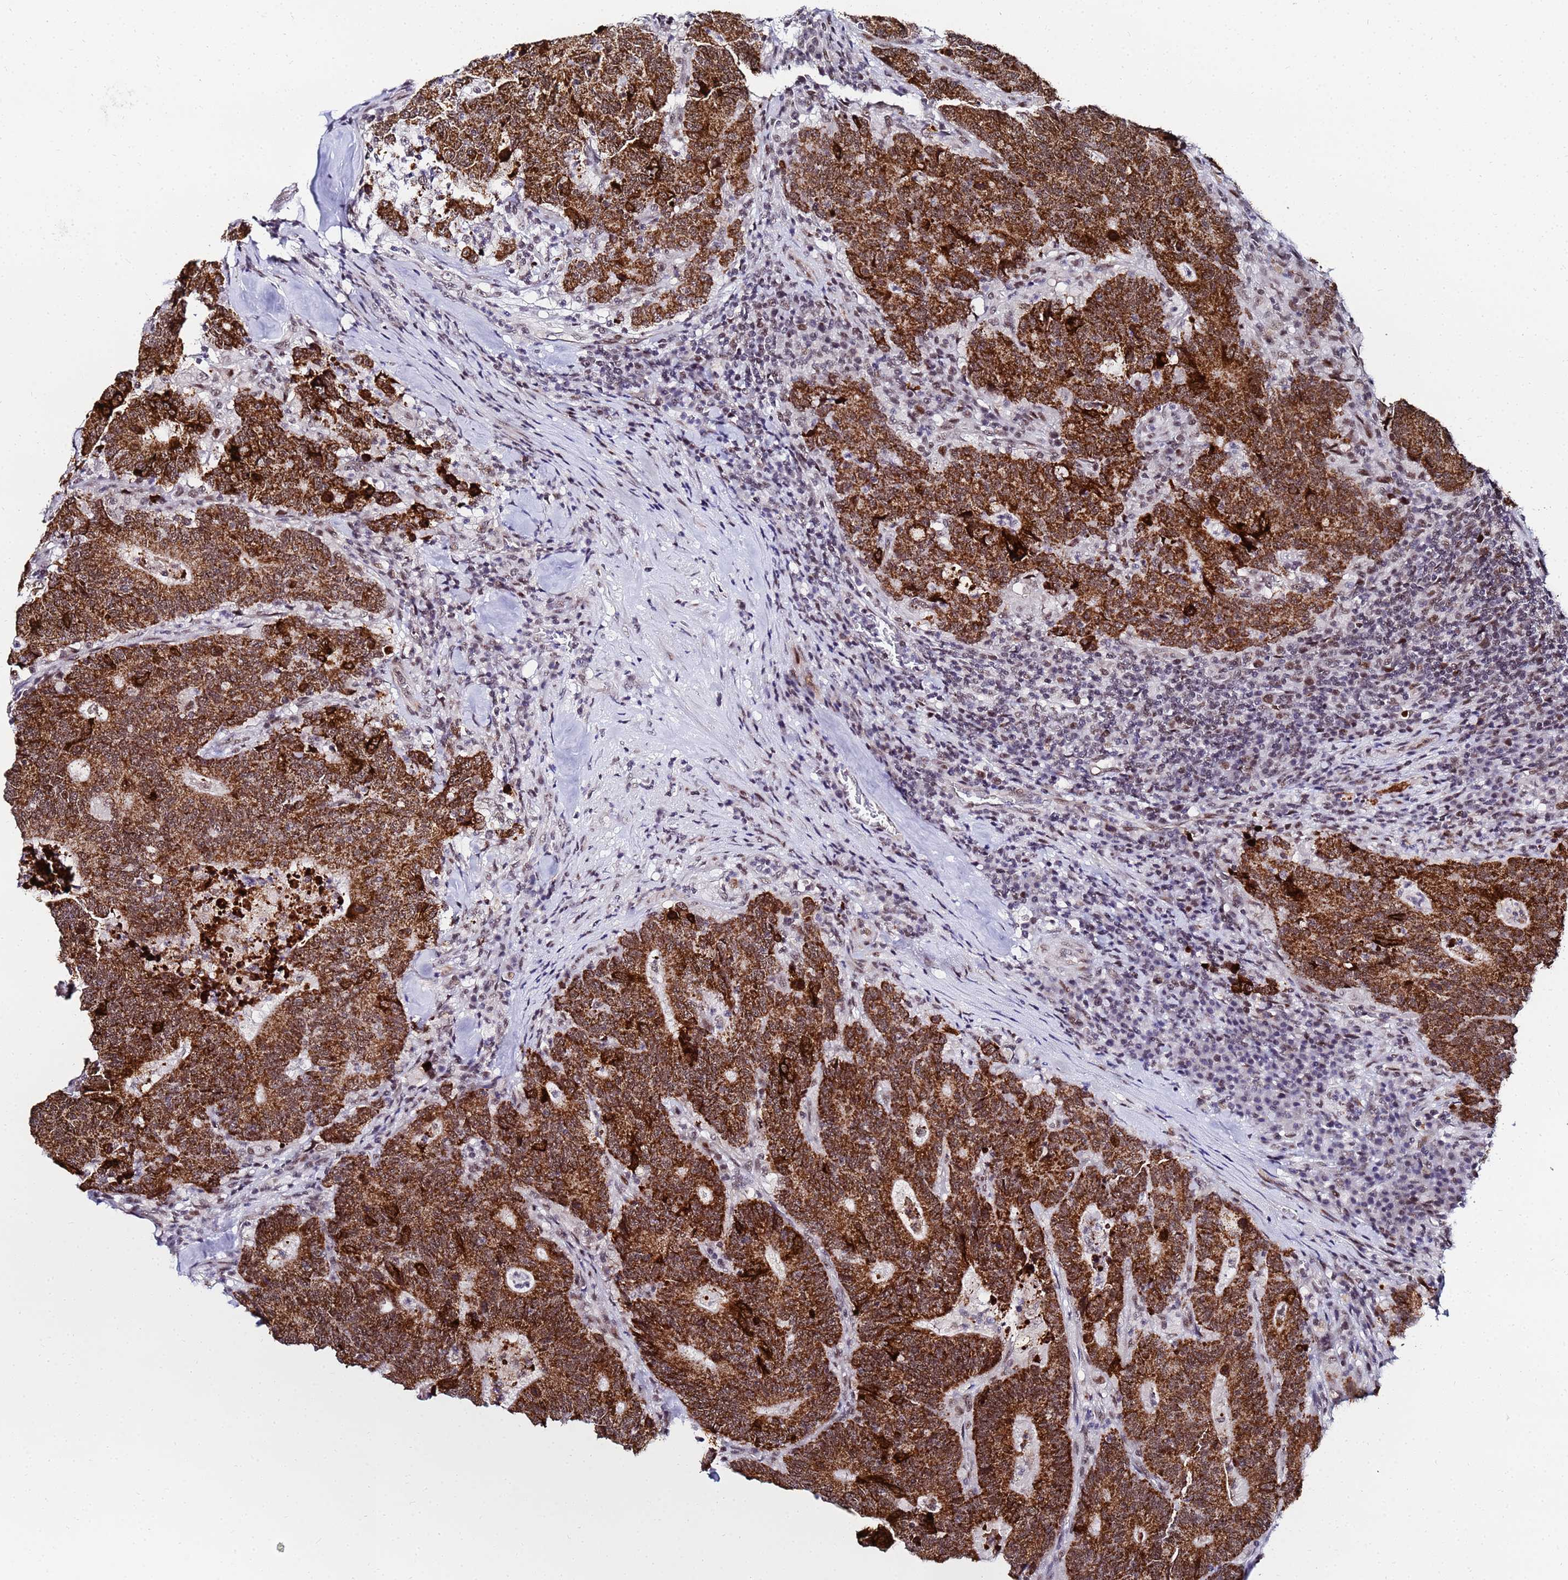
{"staining": {"intensity": "strong", "quantity": ">75%", "location": "cytoplasmic/membranous"}, "tissue": "colorectal cancer", "cell_type": "Tumor cells", "image_type": "cancer", "snomed": [{"axis": "morphology", "description": "Normal tissue, NOS"}, {"axis": "morphology", "description": "Adenocarcinoma, NOS"}, {"axis": "topography", "description": "Colon"}], "caption": "There is high levels of strong cytoplasmic/membranous staining in tumor cells of colorectal adenocarcinoma, as demonstrated by immunohistochemical staining (brown color).", "gene": "CKMT1A", "patient": {"sex": "female", "age": 75}}